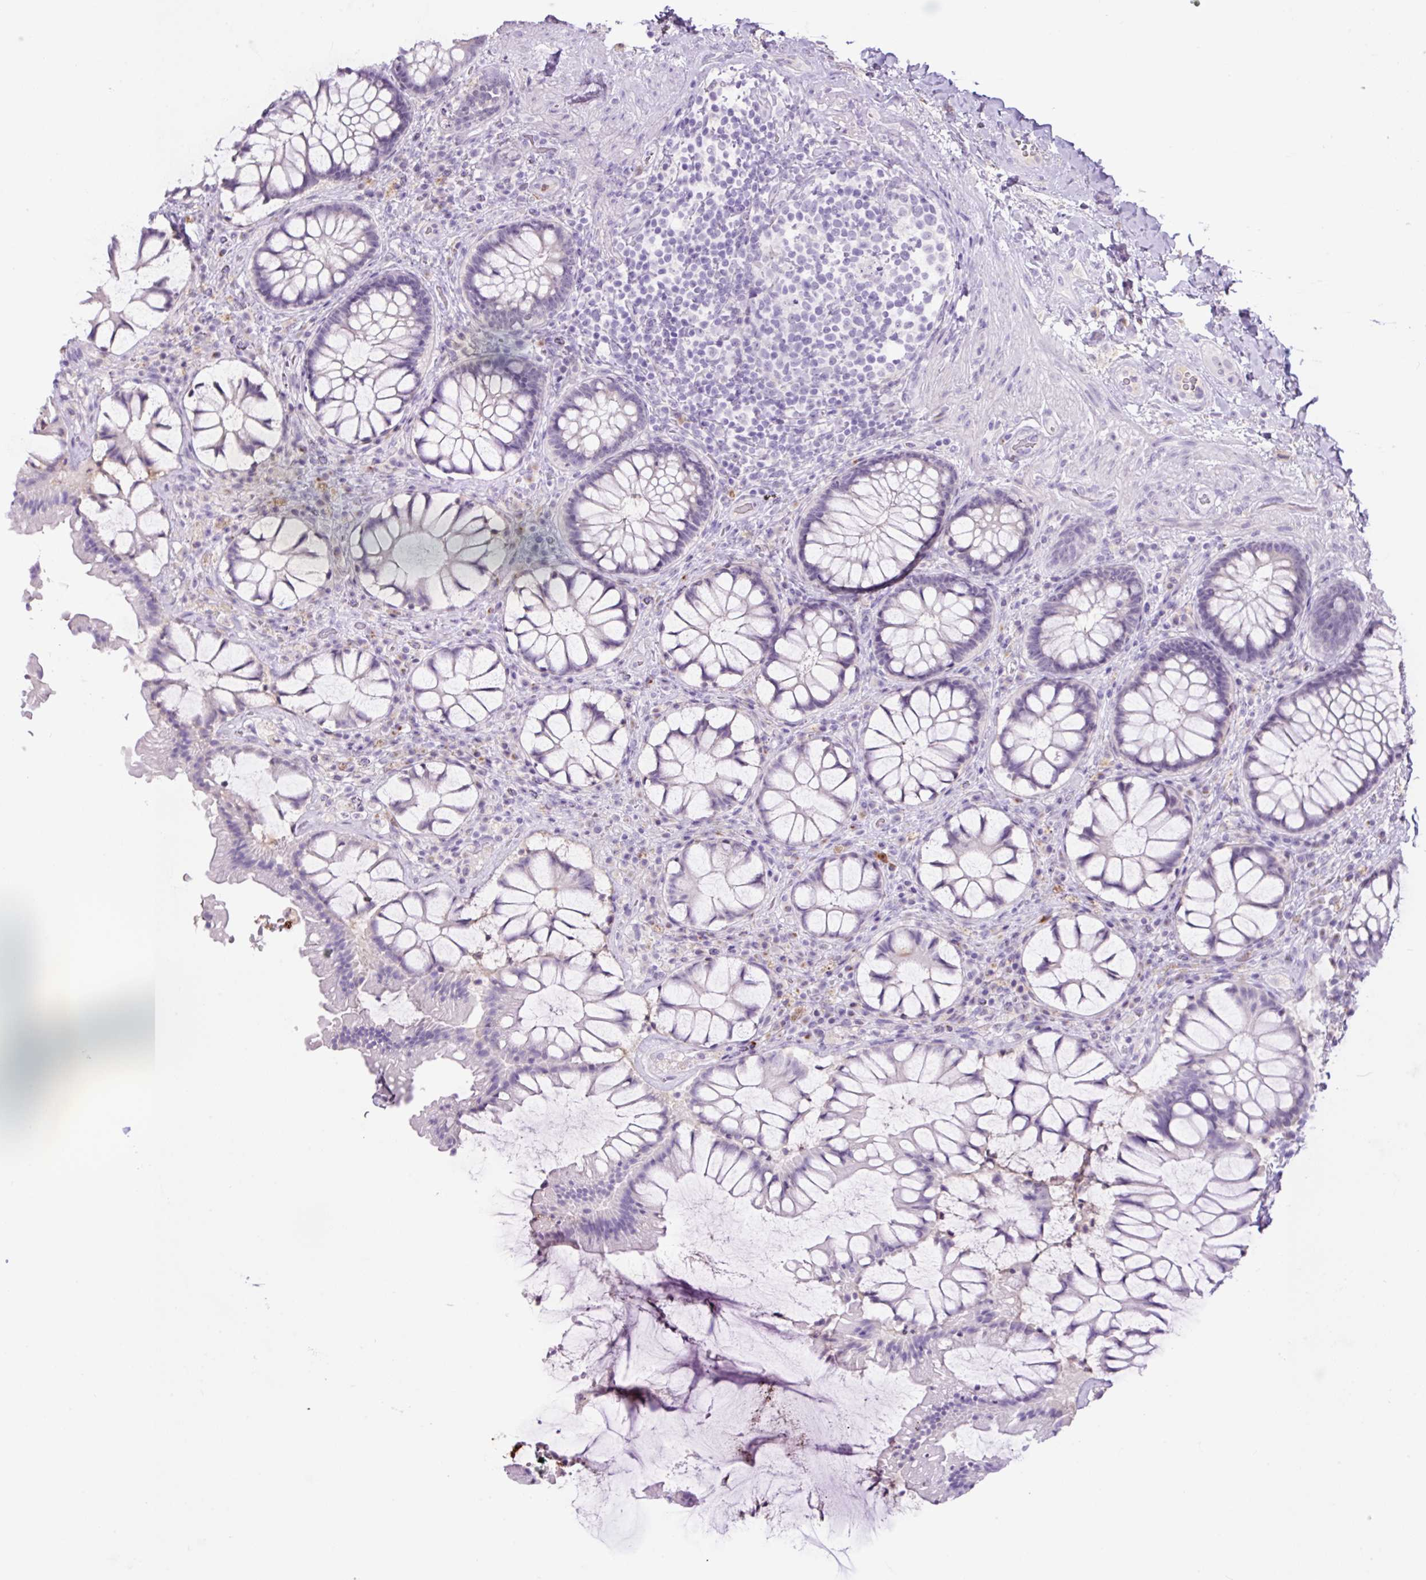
{"staining": {"intensity": "negative", "quantity": "none", "location": "none"}, "tissue": "rectum", "cell_type": "Glandular cells", "image_type": "normal", "snomed": [{"axis": "morphology", "description": "Normal tissue, NOS"}, {"axis": "topography", "description": "Rectum"}], "caption": "A histopathology image of rectum stained for a protein exhibits no brown staining in glandular cells. (DAB (3,3'-diaminobenzidine) IHC visualized using brightfield microscopy, high magnification).", "gene": "MFSD3", "patient": {"sex": "female", "age": 58}}